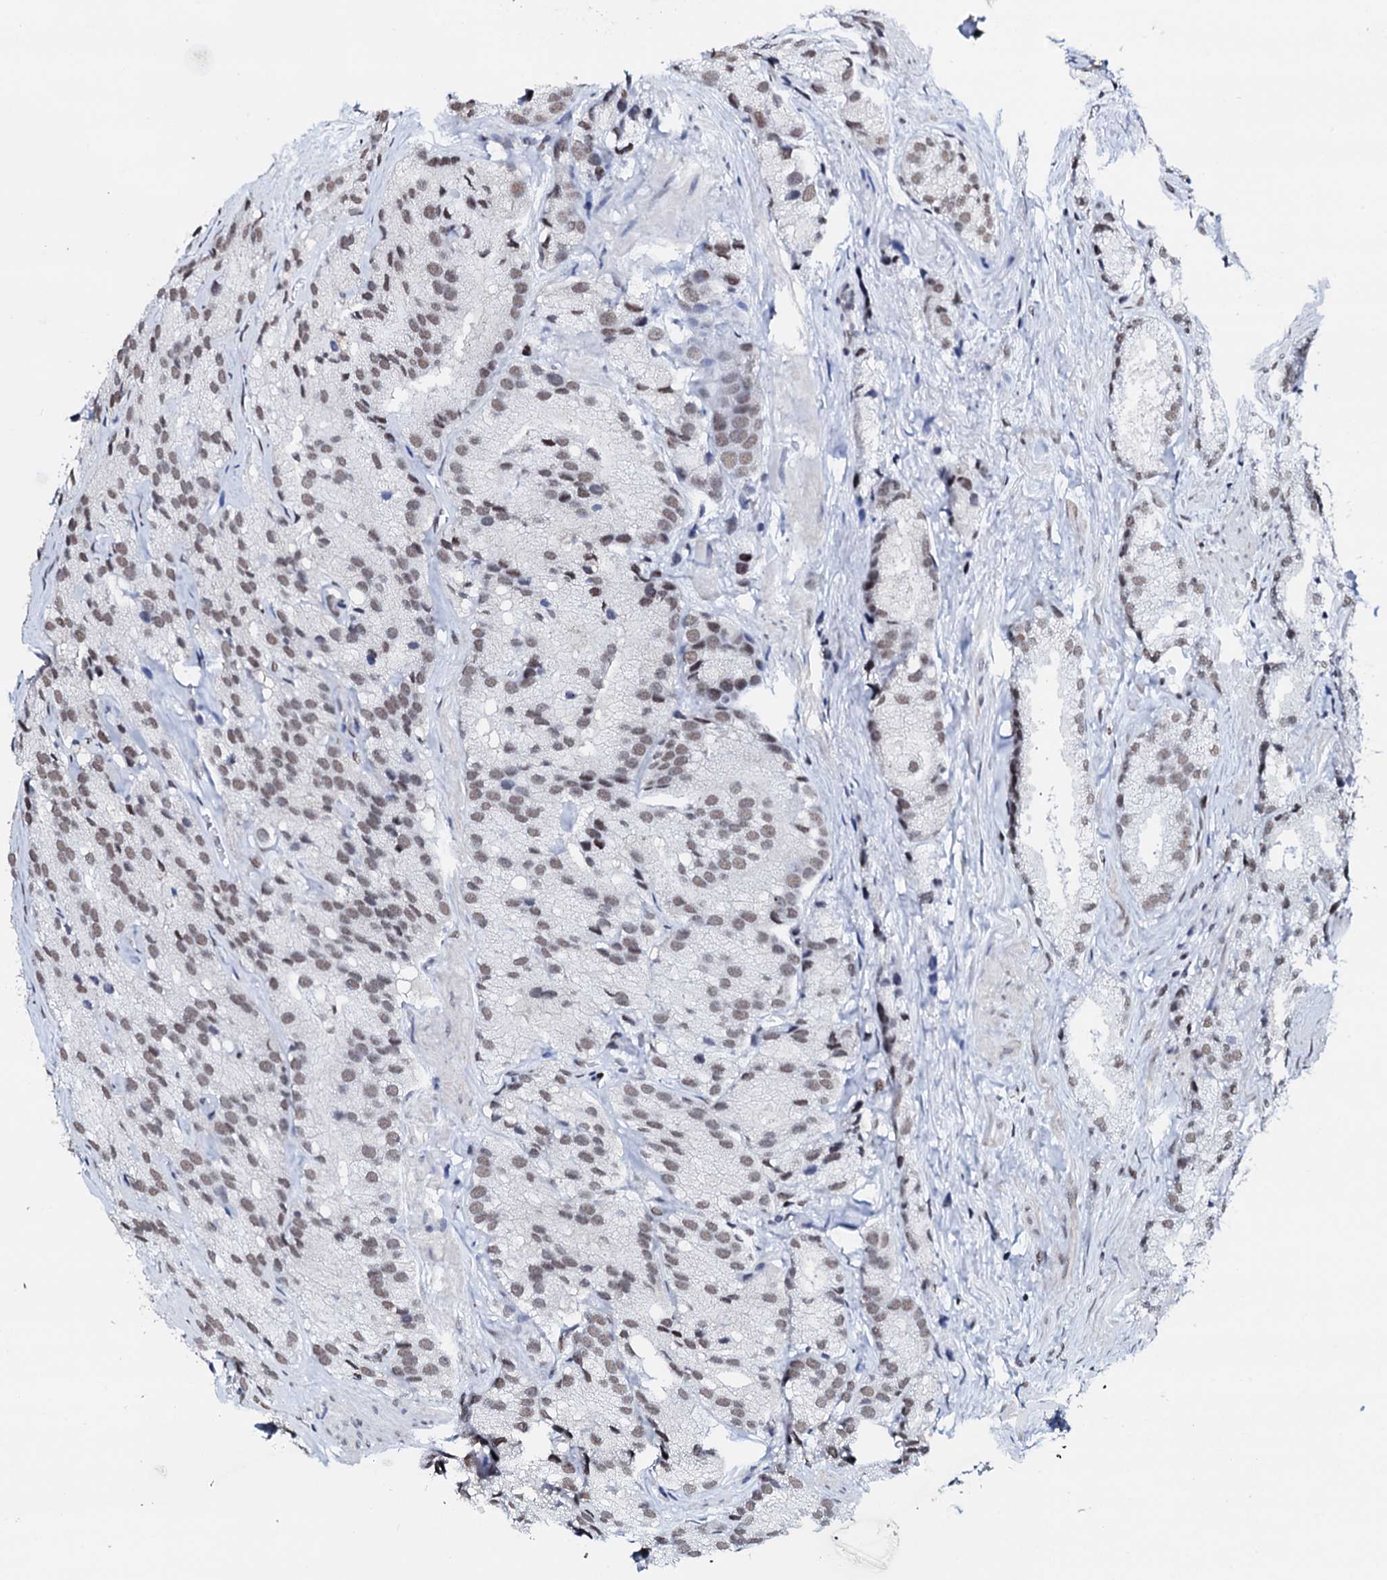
{"staining": {"intensity": "moderate", "quantity": ">75%", "location": "nuclear"}, "tissue": "prostate cancer", "cell_type": "Tumor cells", "image_type": "cancer", "snomed": [{"axis": "morphology", "description": "Adenocarcinoma, High grade"}, {"axis": "topography", "description": "Prostate"}], "caption": "Tumor cells show medium levels of moderate nuclear expression in approximately >75% of cells in high-grade adenocarcinoma (prostate).", "gene": "NKAPD1", "patient": {"sex": "male", "age": 66}}